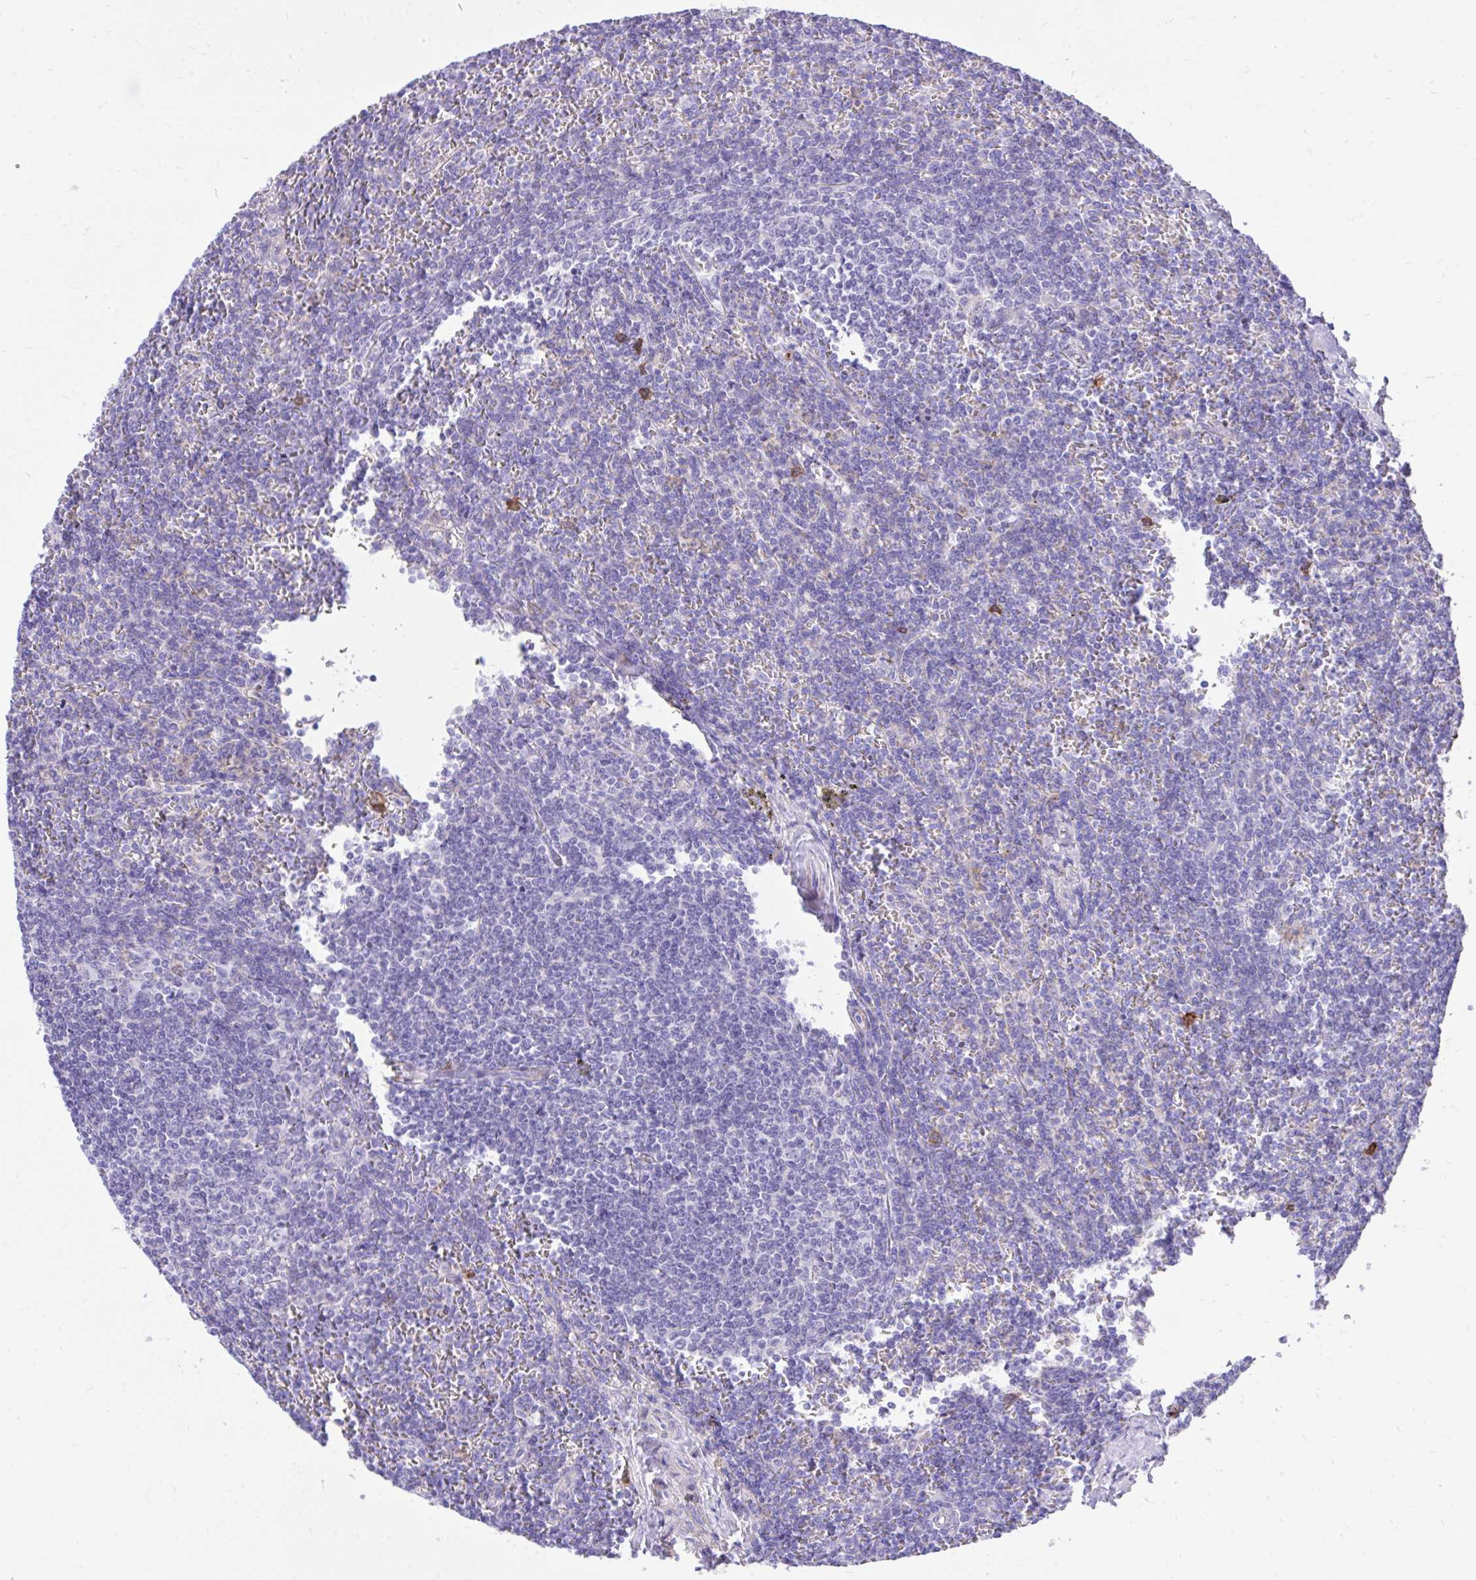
{"staining": {"intensity": "negative", "quantity": "none", "location": "none"}, "tissue": "lymphoma", "cell_type": "Tumor cells", "image_type": "cancer", "snomed": [{"axis": "morphology", "description": "Malignant lymphoma, non-Hodgkin's type, Low grade"}, {"axis": "topography", "description": "Spleen"}], "caption": "Tumor cells show no significant positivity in low-grade malignant lymphoma, non-Hodgkin's type.", "gene": "TLR7", "patient": {"sex": "male", "age": 78}}